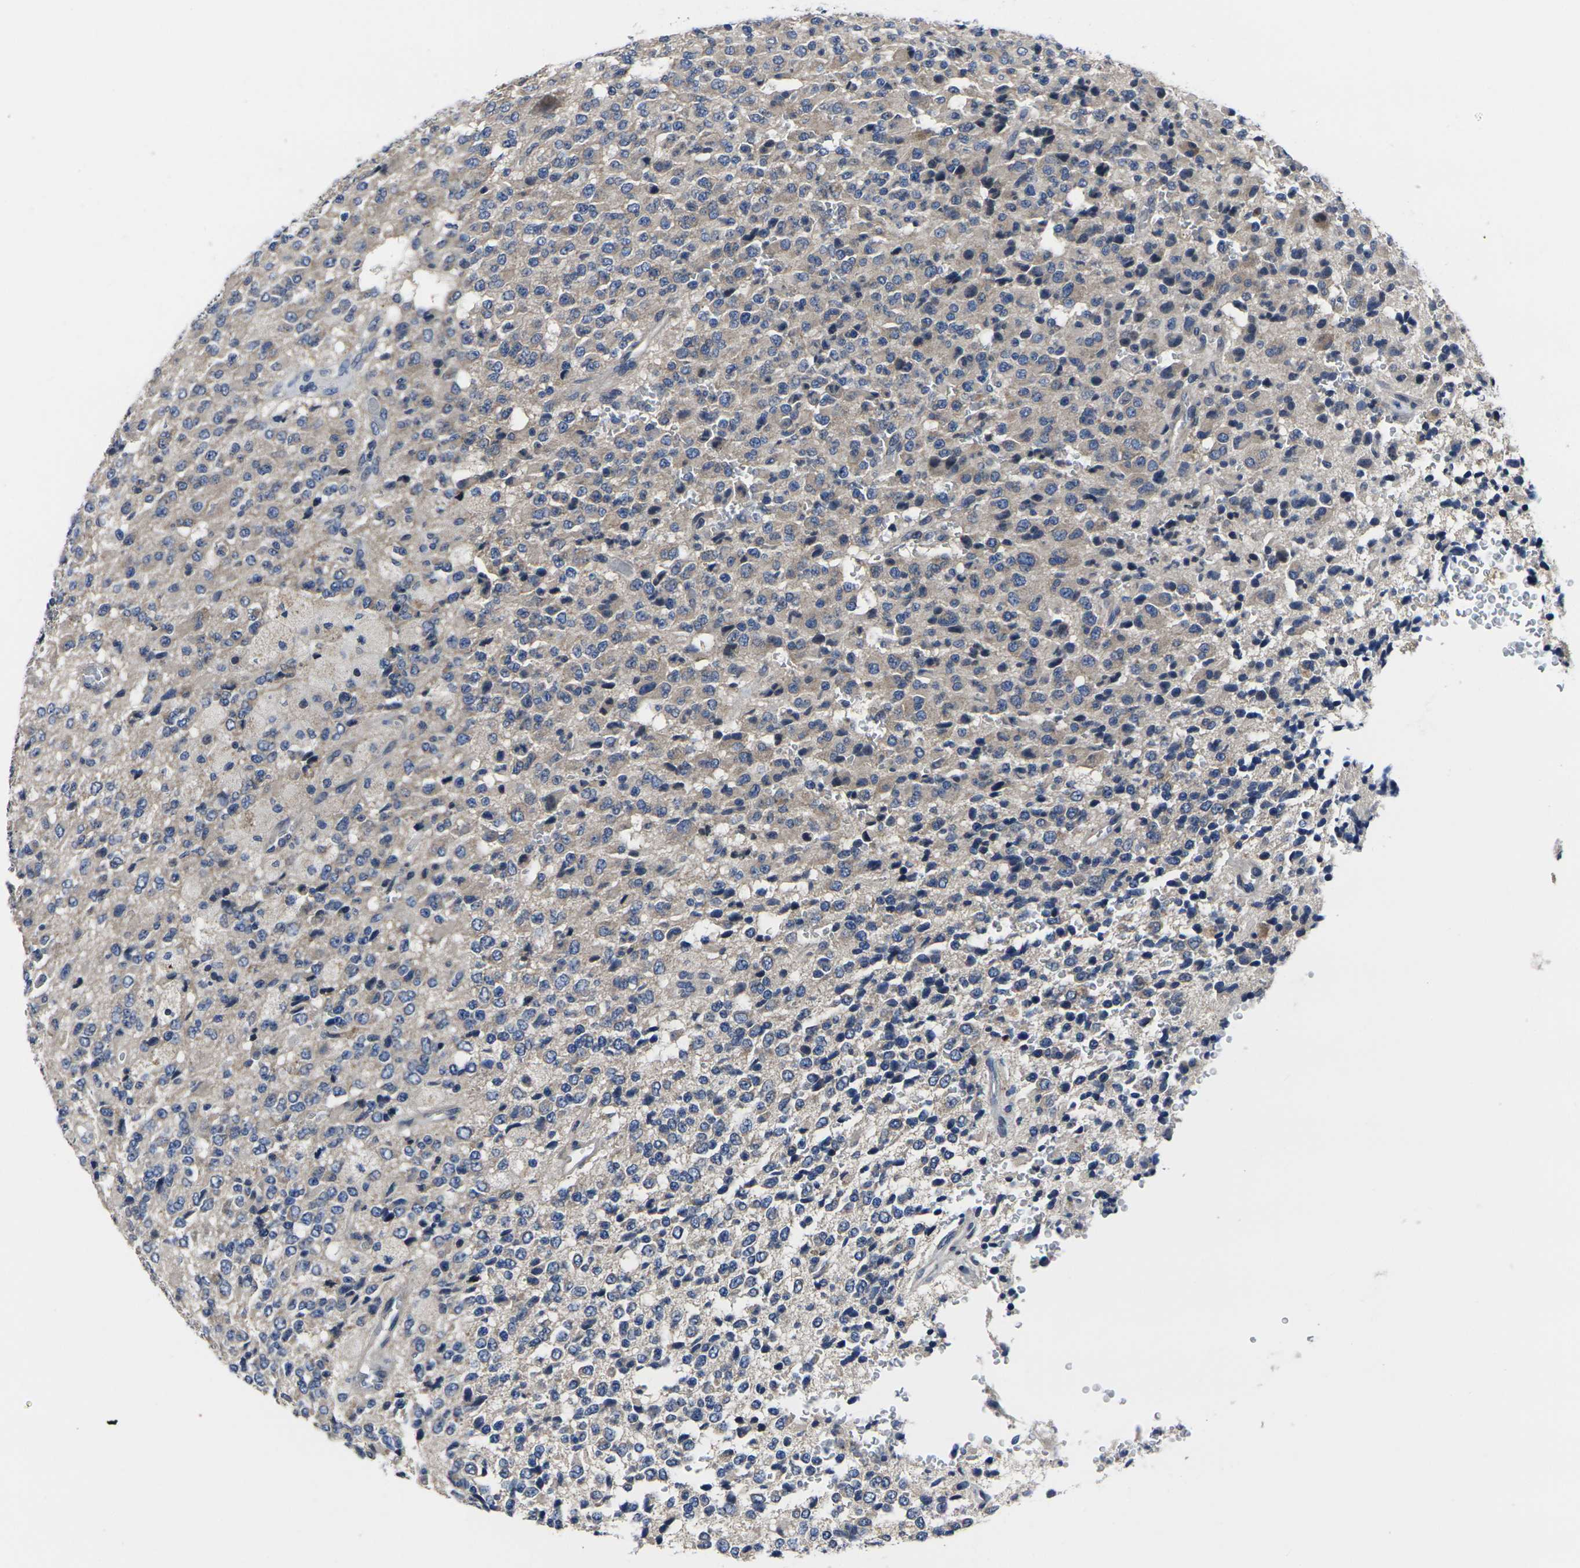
{"staining": {"intensity": "weak", "quantity": ">75%", "location": "cytoplasmic/membranous"}, "tissue": "glioma", "cell_type": "Tumor cells", "image_type": "cancer", "snomed": [{"axis": "morphology", "description": "Glioma, malignant, High grade"}, {"axis": "topography", "description": "pancreas cauda"}], "caption": "Malignant glioma (high-grade) tissue demonstrates weak cytoplasmic/membranous positivity in approximately >75% of tumor cells, visualized by immunohistochemistry. The staining was performed using DAB (3,3'-diaminobenzidine), with brown indicating positive protein expression. Nuclei are stained blue with hematoxylin.", "gene": "CYP2C8", "patient": {"sex": "male", "age": 60}}